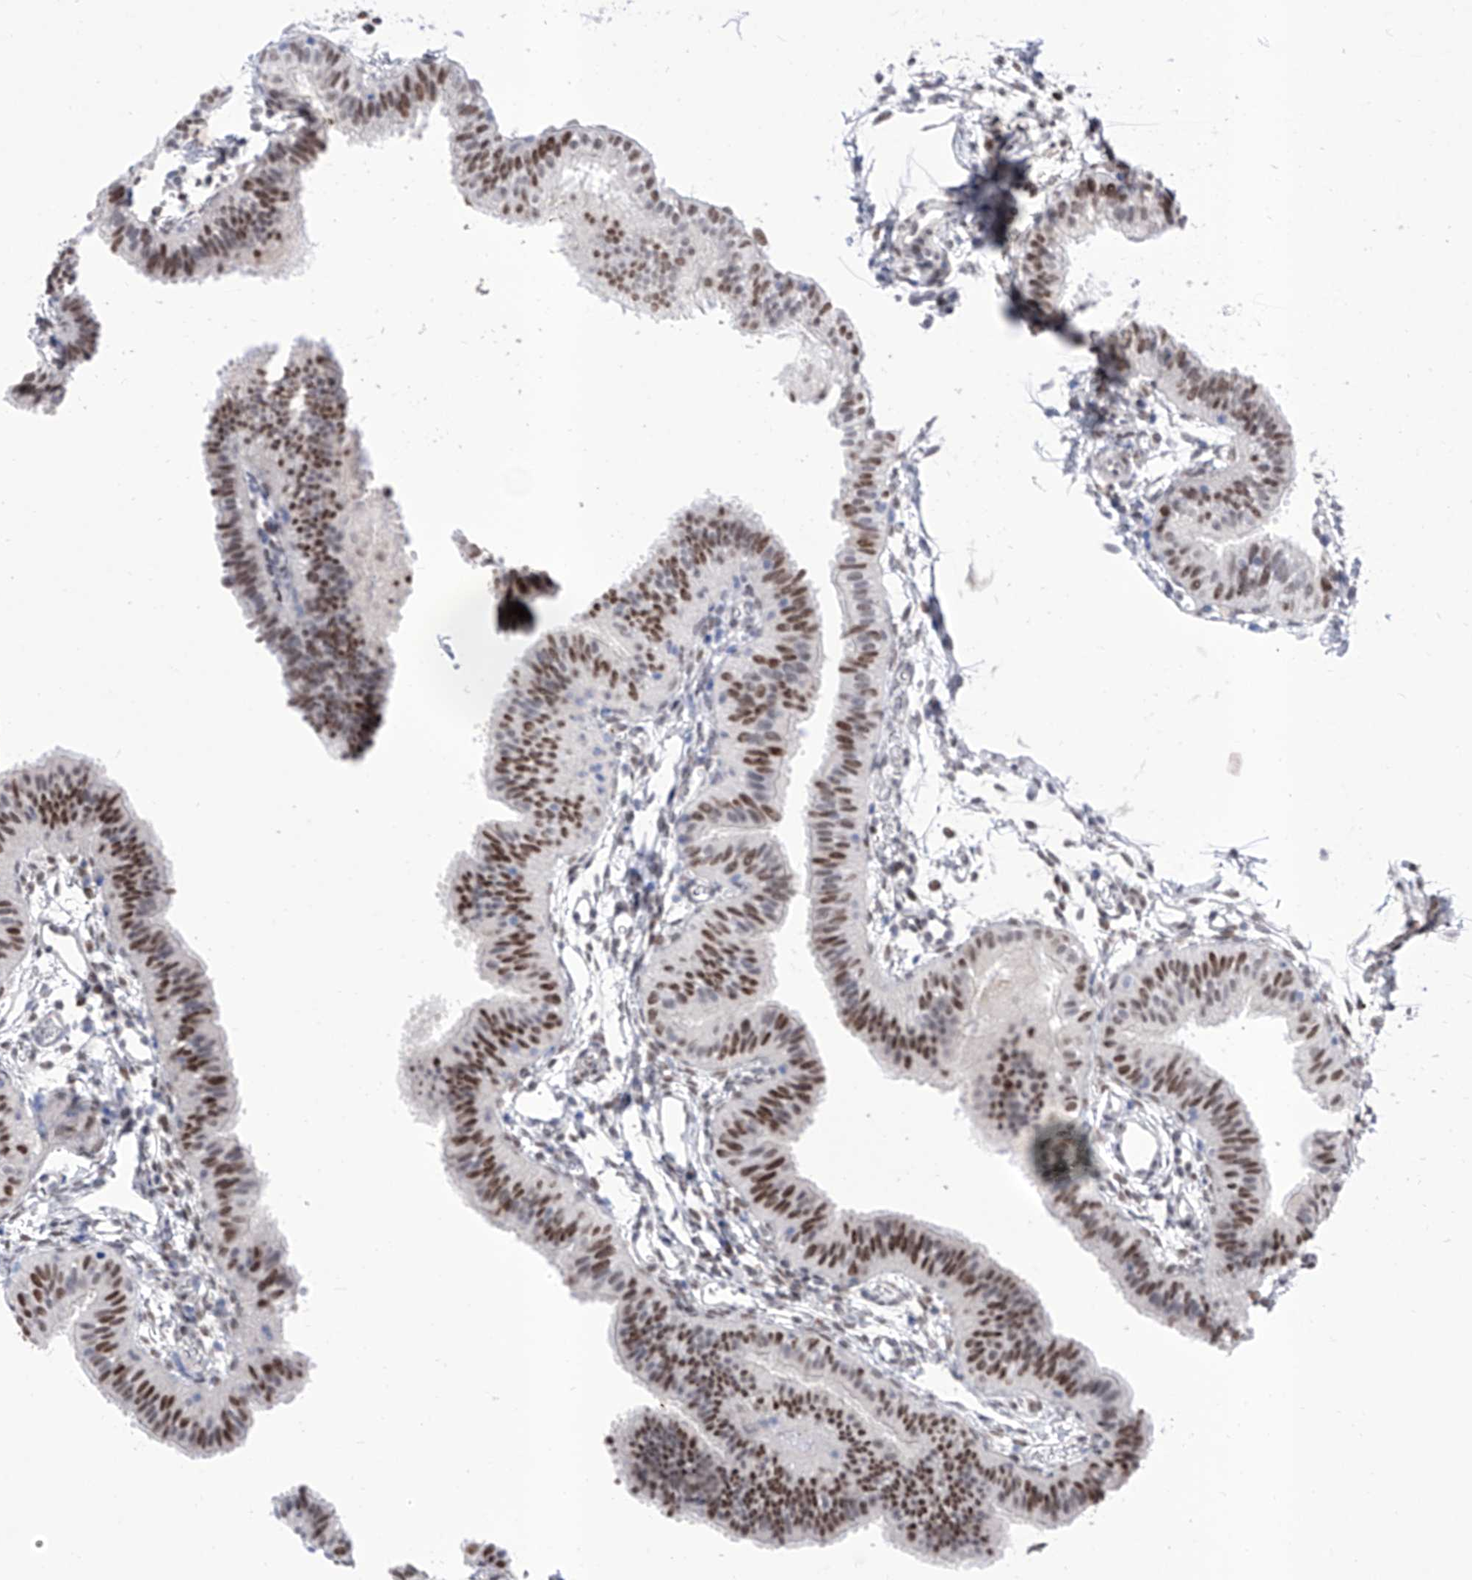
{"staining": {"intensity": "moderate", "quantity": ">75%", "location": "nuclear"}, "tissue": "fallopian tube", "cell_type": "Glandular cells", "image_type": "normal", "snomed": [{"axis": "morphology", "description": "Normal tissue, NOS"}, {"axis": "topography", "description": "Fallopian tube"}], "caption": "Protein expression analysis of benign human fallopian tube reveals moderate nuclear expression in about >75% of glandular cells. (Brightfield microscopy of DAB IHC at high magnification).", "gene": "ATN1", "patient": {"sex": "female", "age": 35}}